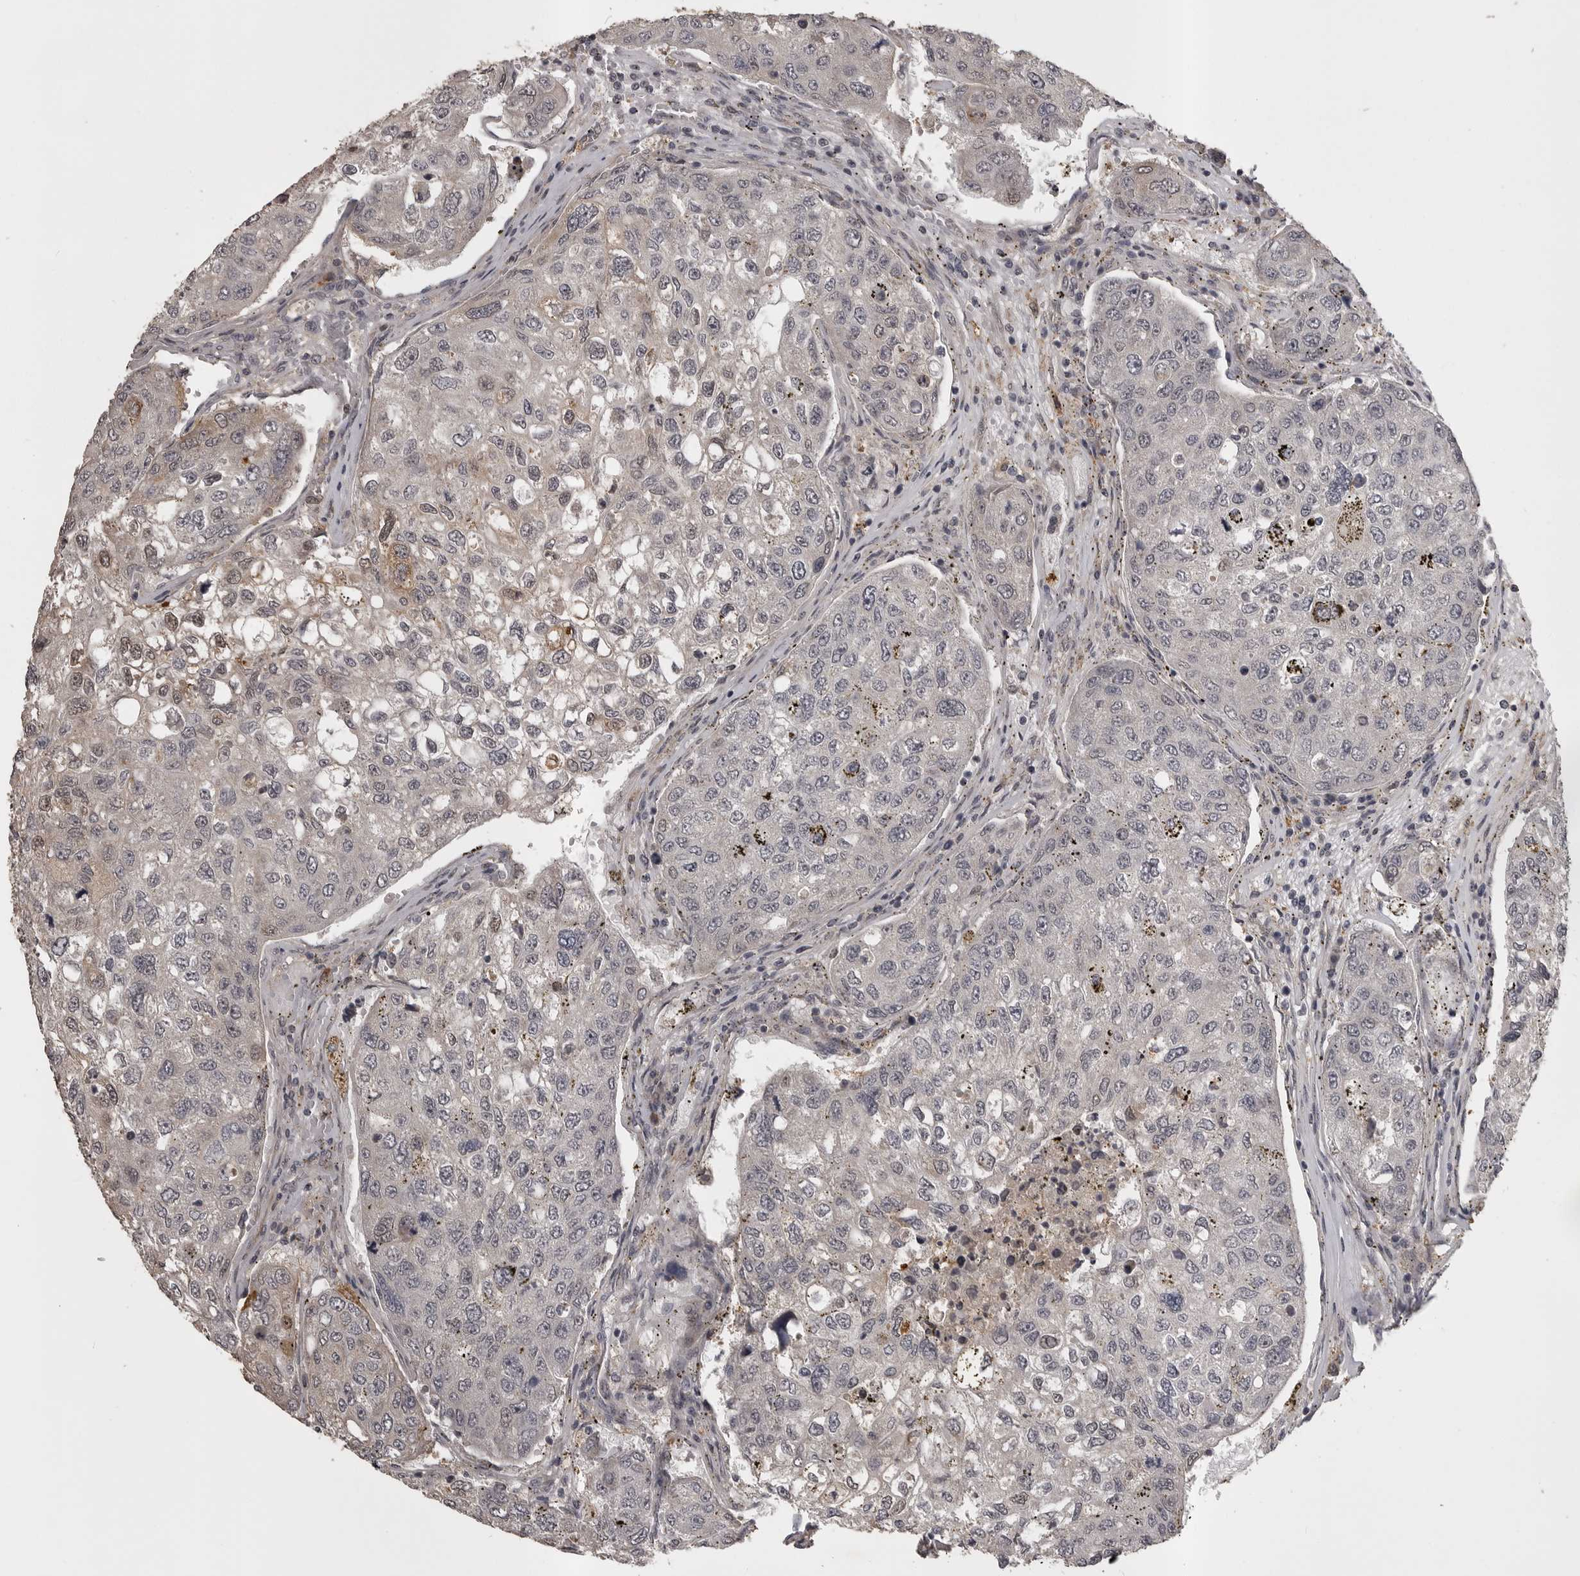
{"staining": {"intensity": "weak", "quantity": "<25%", "location": "cytoplasmic/membranous"}, "tissue": "urothelial cancer", "cell_type": "Tumor cells", "image_type": "cancer", "snomed": [{"axis": "morphology", "description": "Urothelial carcinoma, High grade"}, {"axis": "topography", "description": "Lymph node"}, {"axis": "topography", "description": "Urinary bladder"}], "caption": "IHC of human urothelial carcinoma (high-grade) shows no positivity in tumor cells.", "gene": "SNX16", "patient": {"sex": "male", "age": 51}}